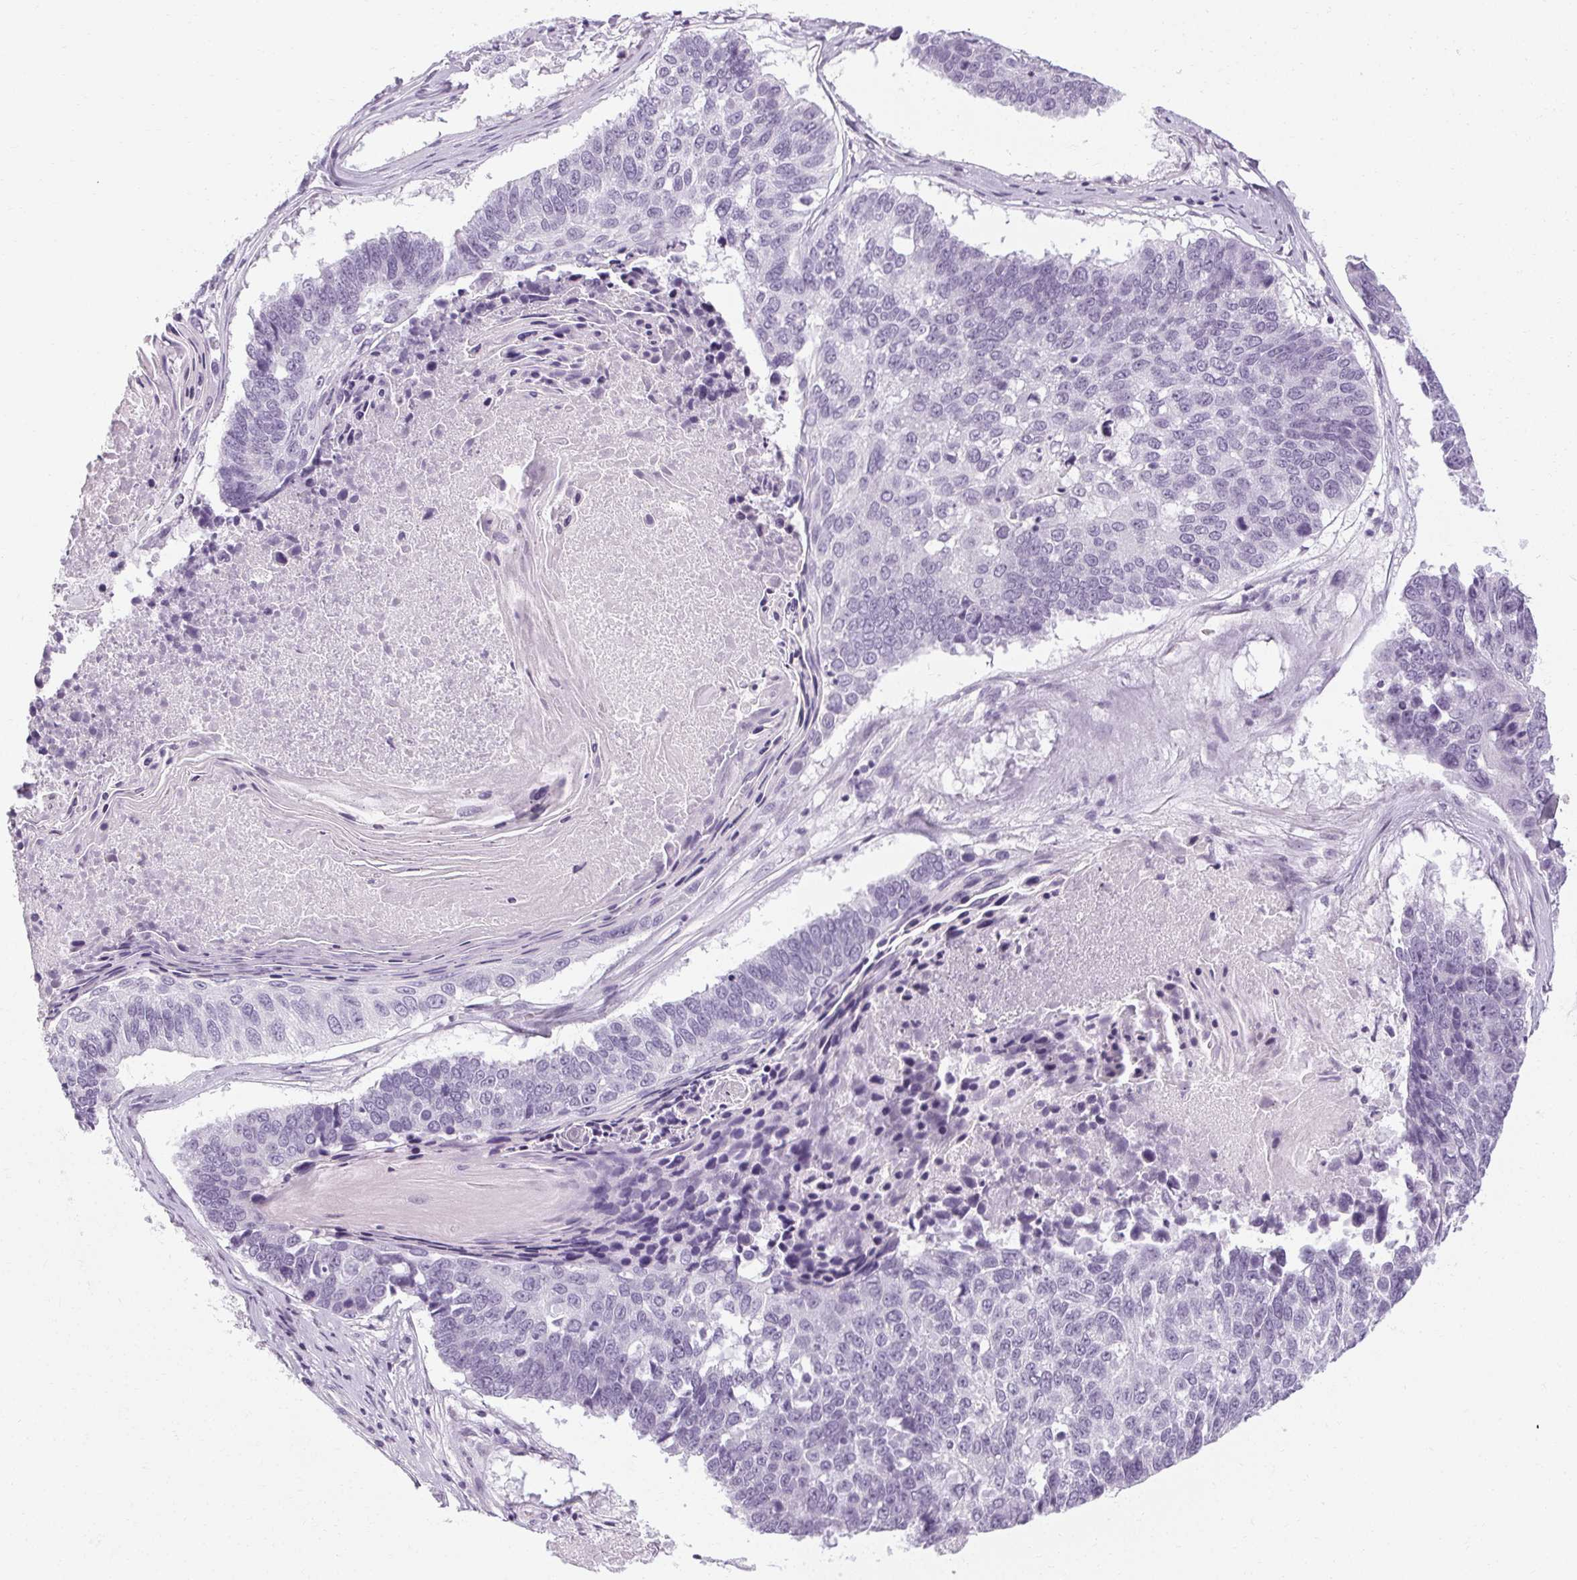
{"staining": {"intensity": "negative", "quantity": "none", "location": "none"}, "tissue": "lung cancer", "cell_type": "Tumor cells", "image_type": "cancer", "snomed": [{"axis": "morphology", "description": "Squamous cell carcinoma, NOS"}, {"axis": "topography", "description": "Lung"}], "caption": "Immunohistochemical staining of human lung squamous cell carcinoma shows no significant staining in tumor cells. (Brightfield microscopy of DAB immunohistochemistry at high magnification).", "gene": "POMC", "patient": {"sex": "male", "age": 73}}